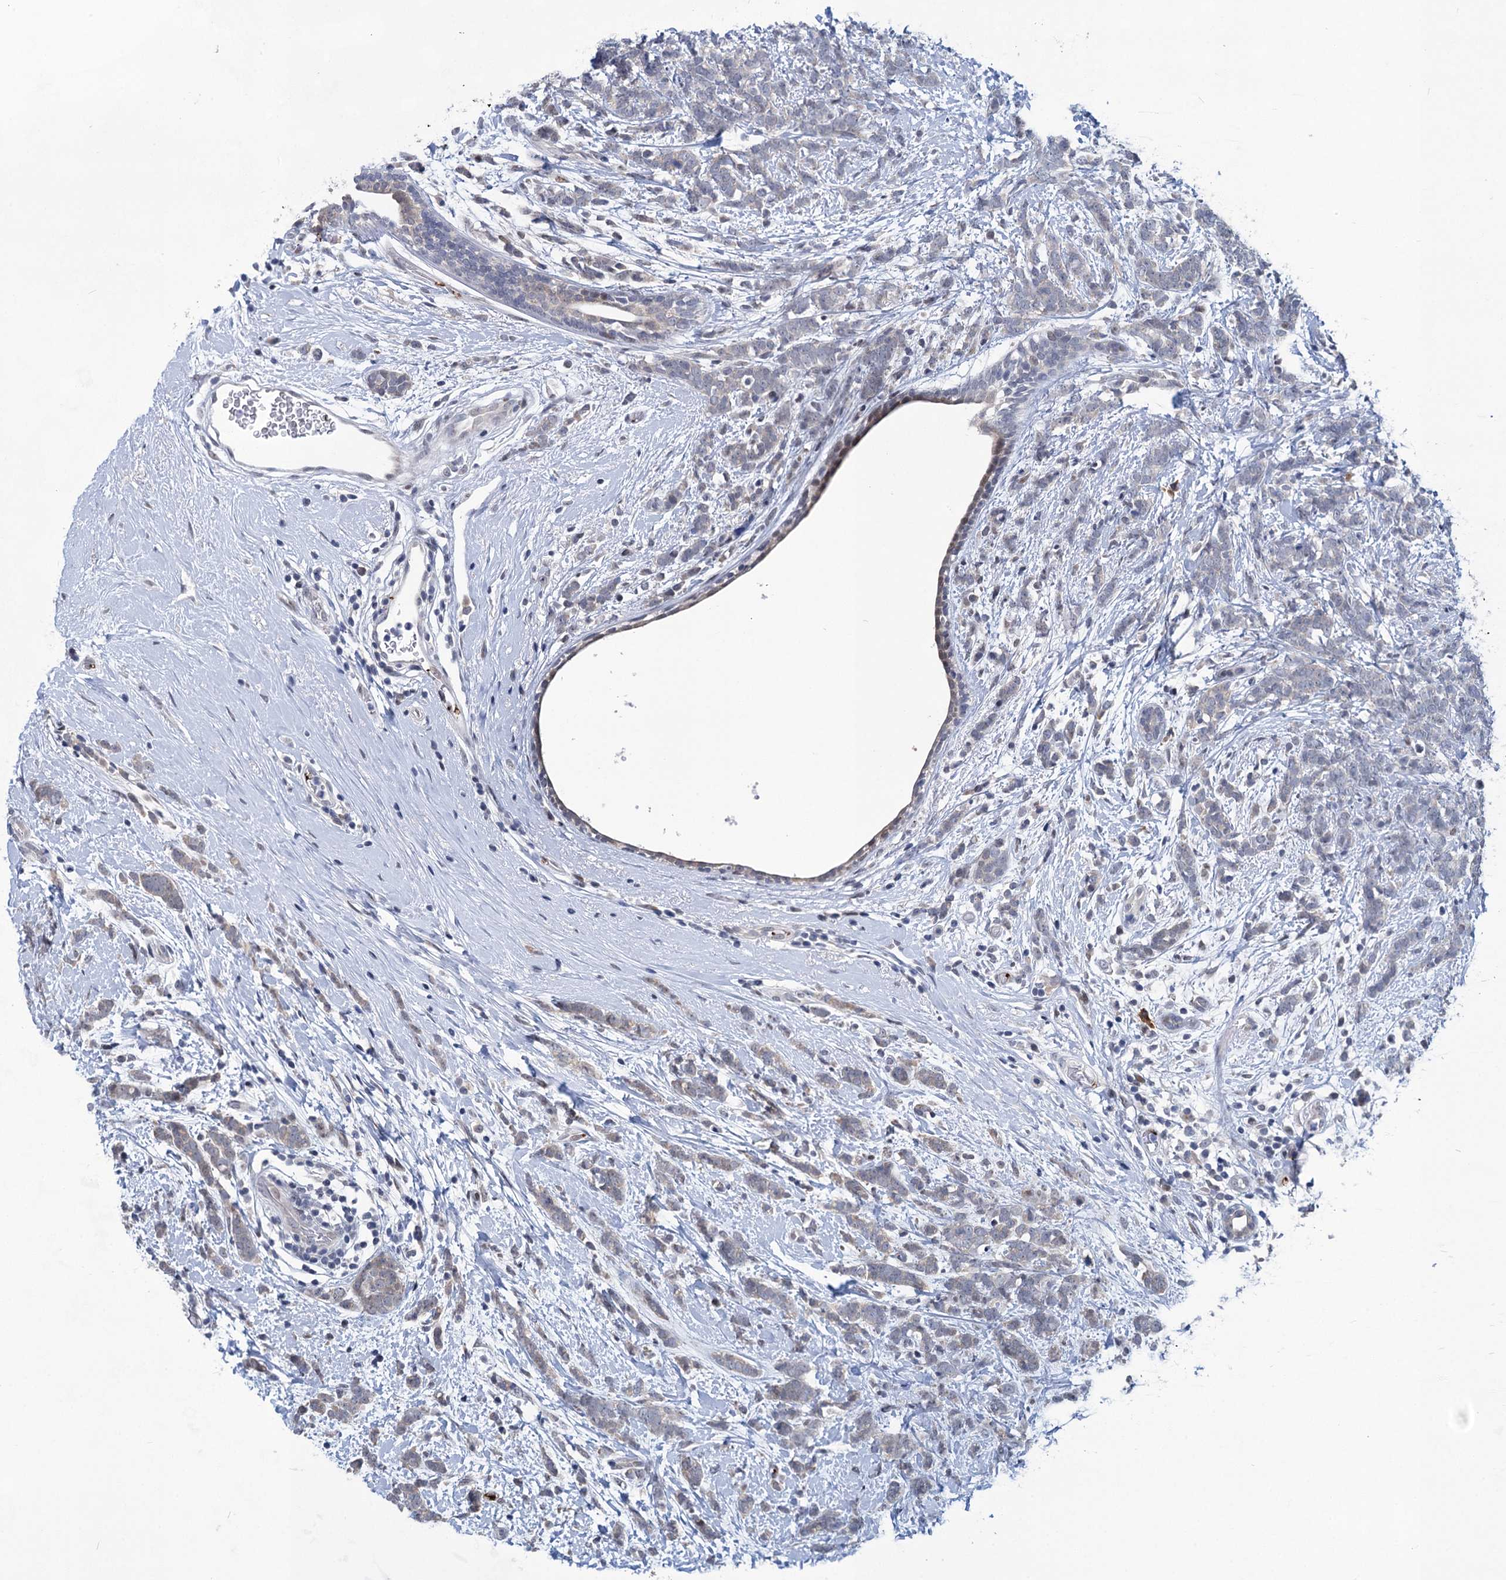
{"staining": {"intensity": "negative", "quantity": "none", "location": "none"}, "tissue": "breast cancer", "cell_type": "Tumor cells", "image_type": "cancer", "snomed": [{"axis": "morphology", "description": "Lobular carcinoma"}, {"axis": "topography", "description": "Breast"}], "caption": "Immunohistochemical staining of breast lobular carcinoma reveals no significant staining in tumor cells.", "gene": "MON2", "patient": {"sex": "female", "age": 58}}